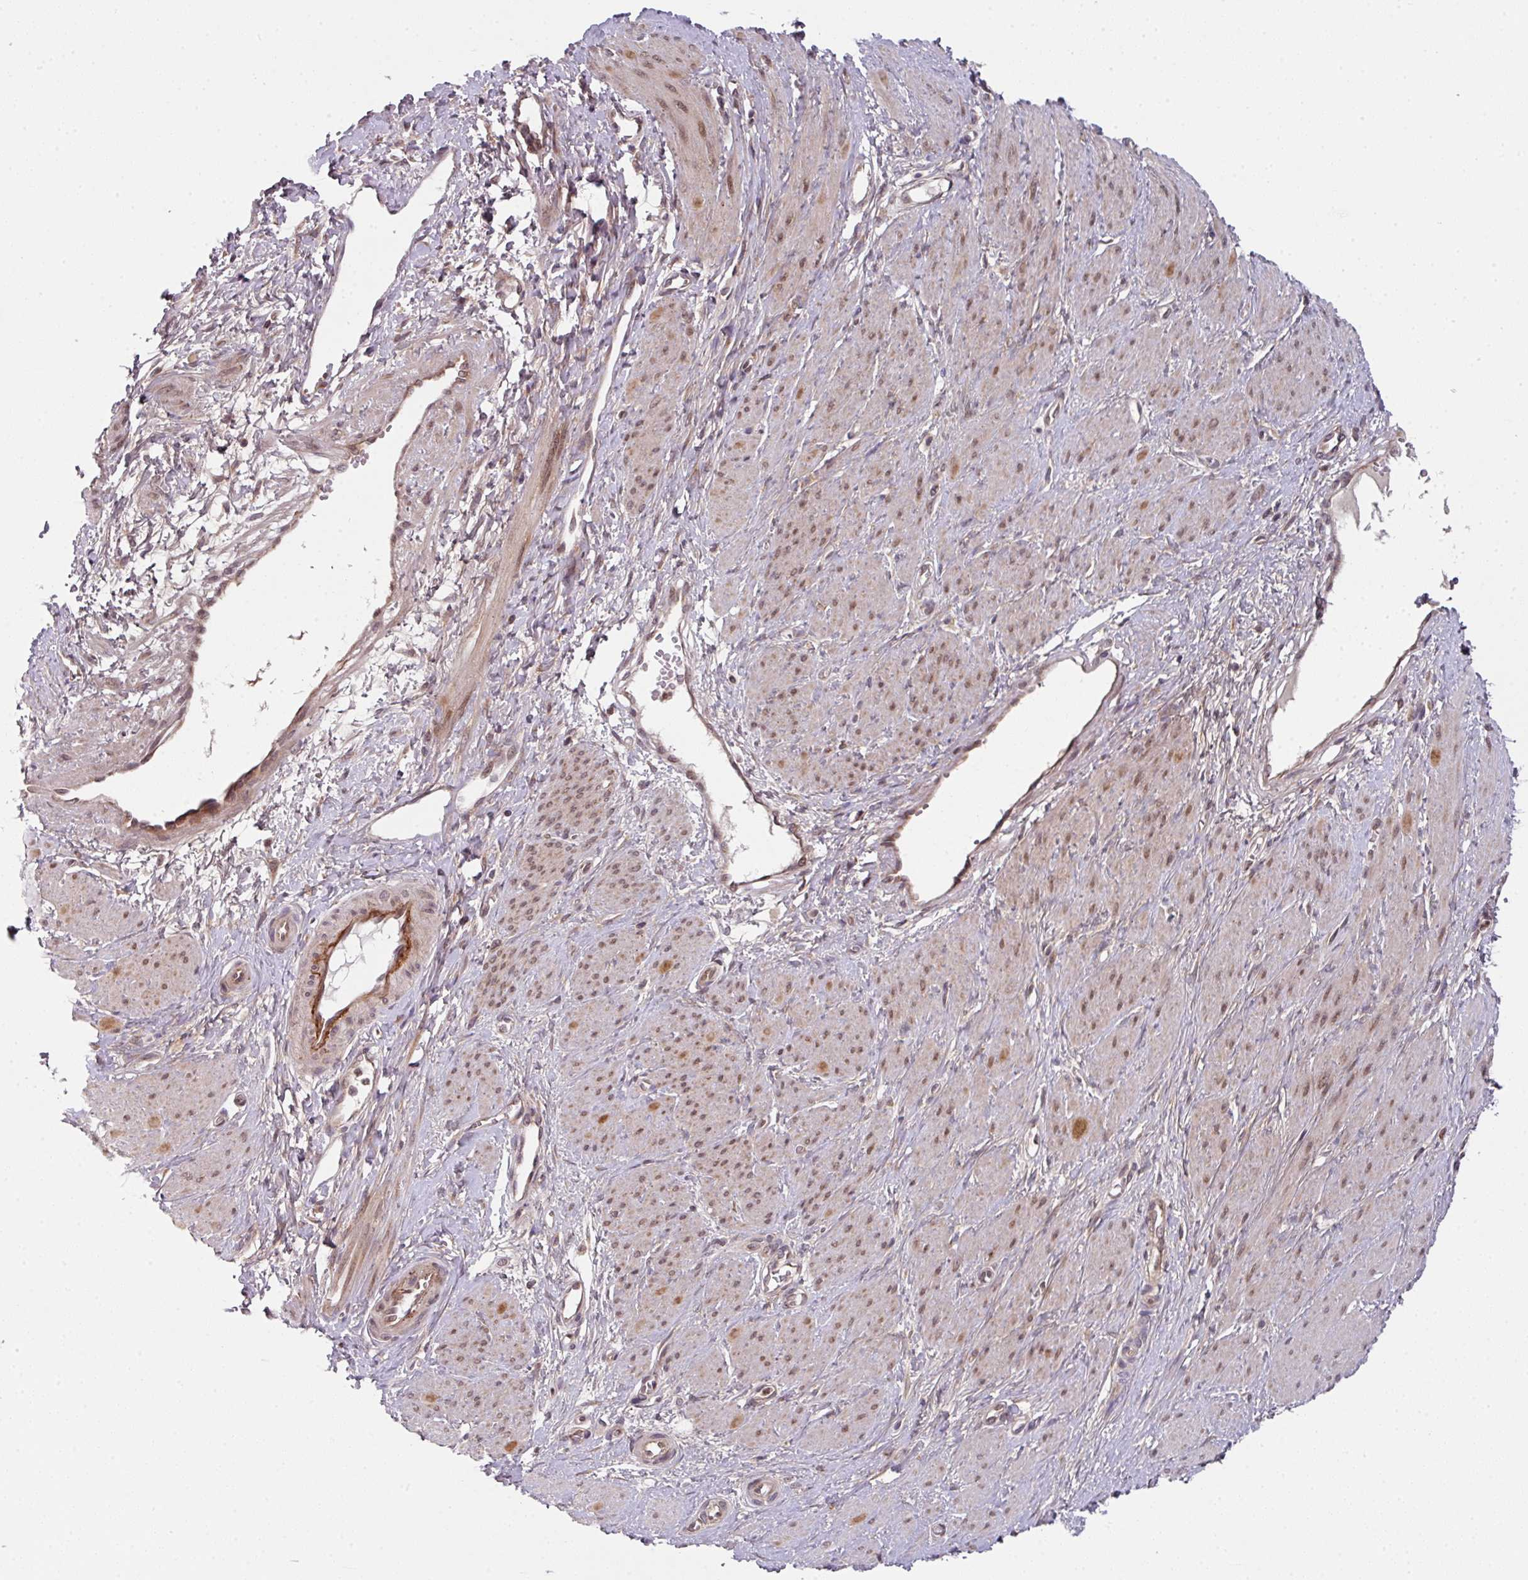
{"staining": {"intensity": "moderate", "quantity": "25%-75%", "location": "nuclear"}, "tissue": "smooth muscle", "cell_type": "Smooth muscle cells", "image_type": "normal", "snomed": [{"axis": "morphology", "description": "Normal tissue, NOS"}, {"axis": "topography", "description": "Smooth muscle"}, {"axis": "topography", "description": "Uterus"}], "caption": "A brown stain labels moderate nuclear expression of a protein in smooth muscle cells of normal smooth muscle. (DAB = brown stain, brightfield microscopy at high magnification).", "gene": "CAMLG", "patient": {"sex": "female", "age": 39}}